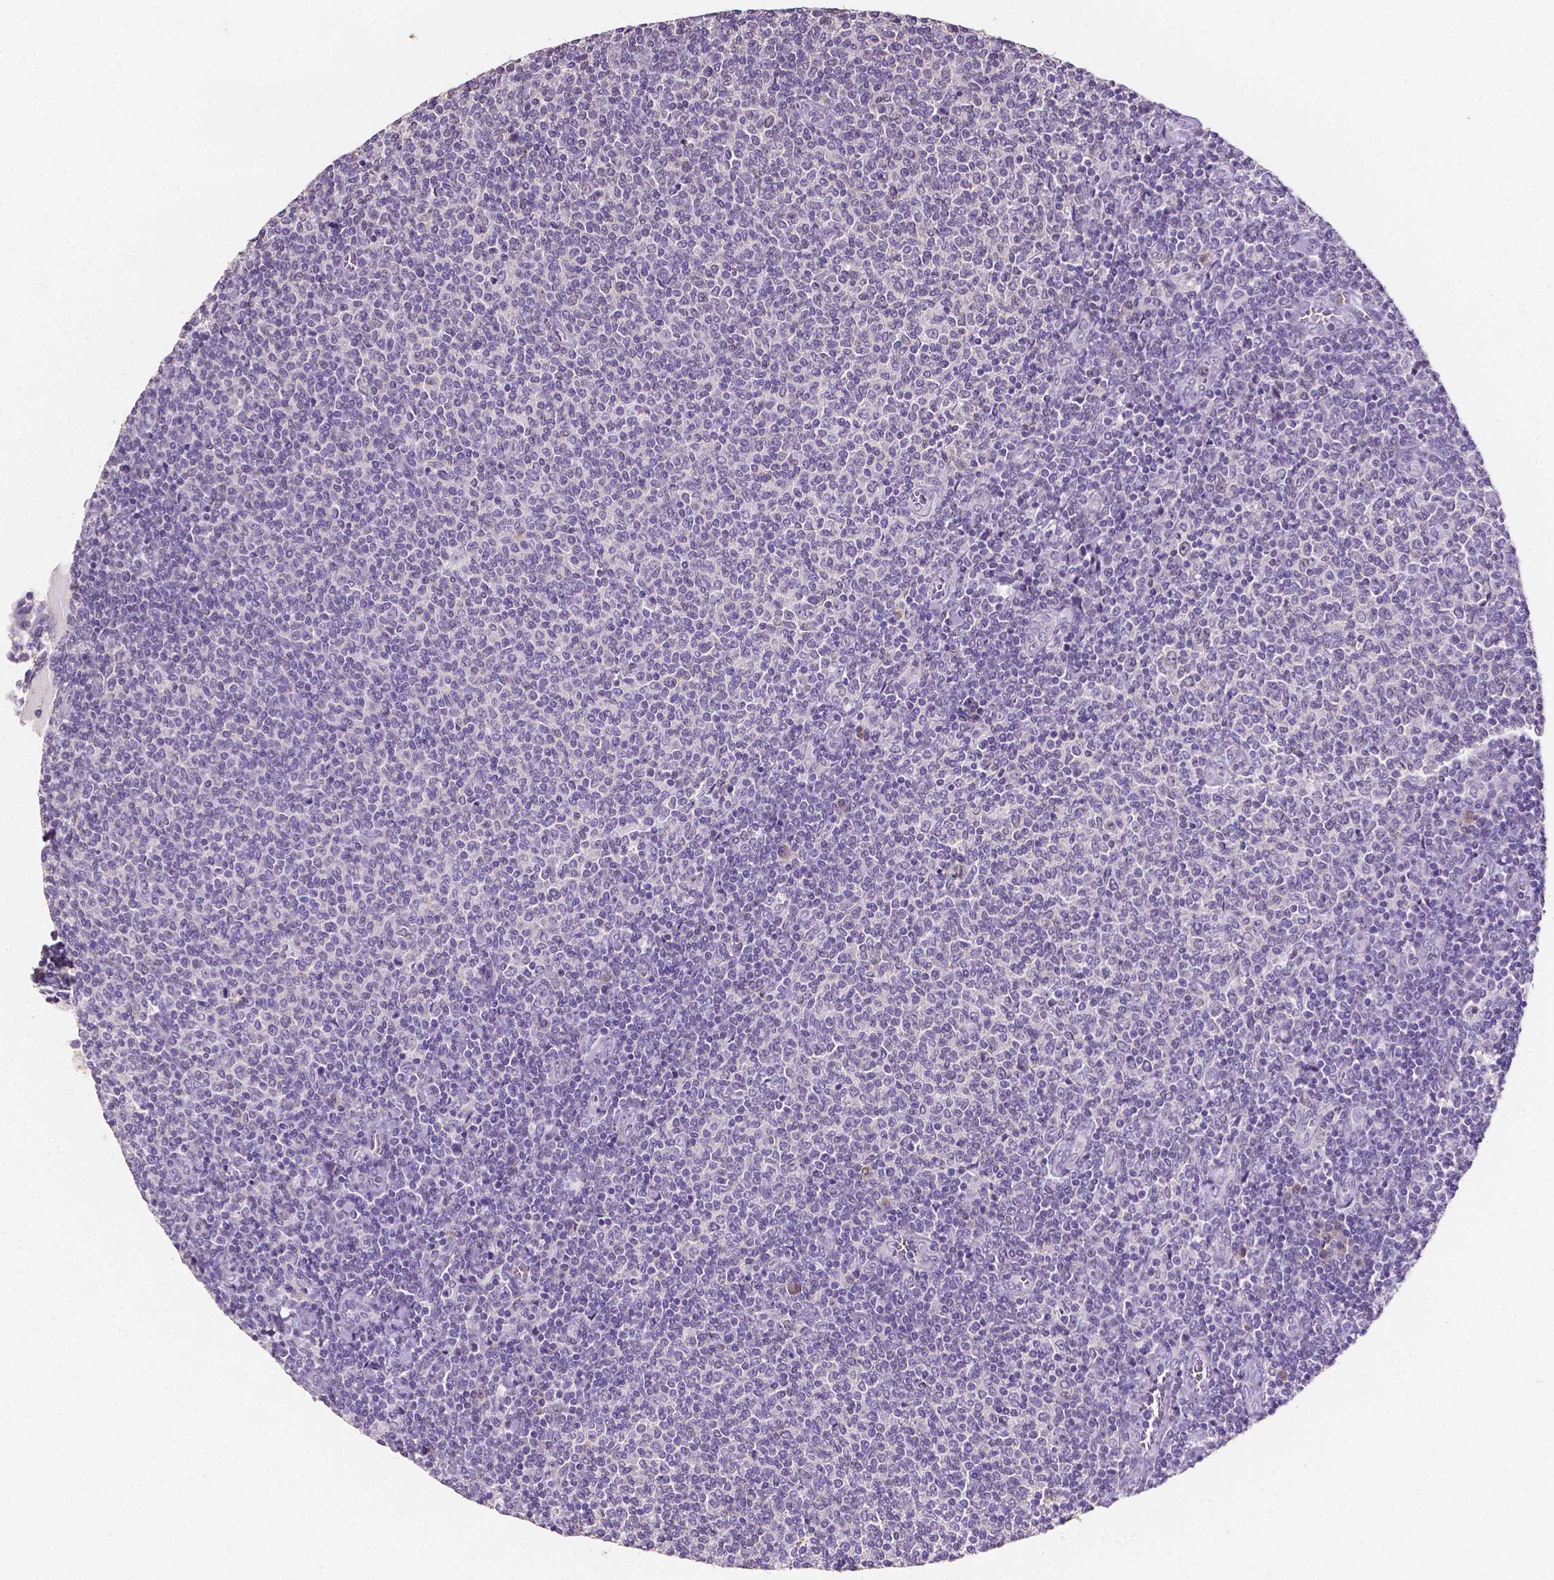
{"staining": {"intensity": "negative", "quantity": "none", "location": "none"}, "tissue": "lymphoma", "cell_type": "Tumor cells", "image_type": "cancer", "snomed": [{"axis": "morphology", "description": "Malignant lymphoma, non-Hodgkin's type, Low grade"}, {"axis": "topography", "description": "Lymph node"}], "caption": "Immunohistochemistry (IHC) micrograph of lymphoma stained for a protein (brown), which demonstrates no expression in tumor cells.", "gene": "PSAT1", "patient": {"sex": "male", "age": 52}}